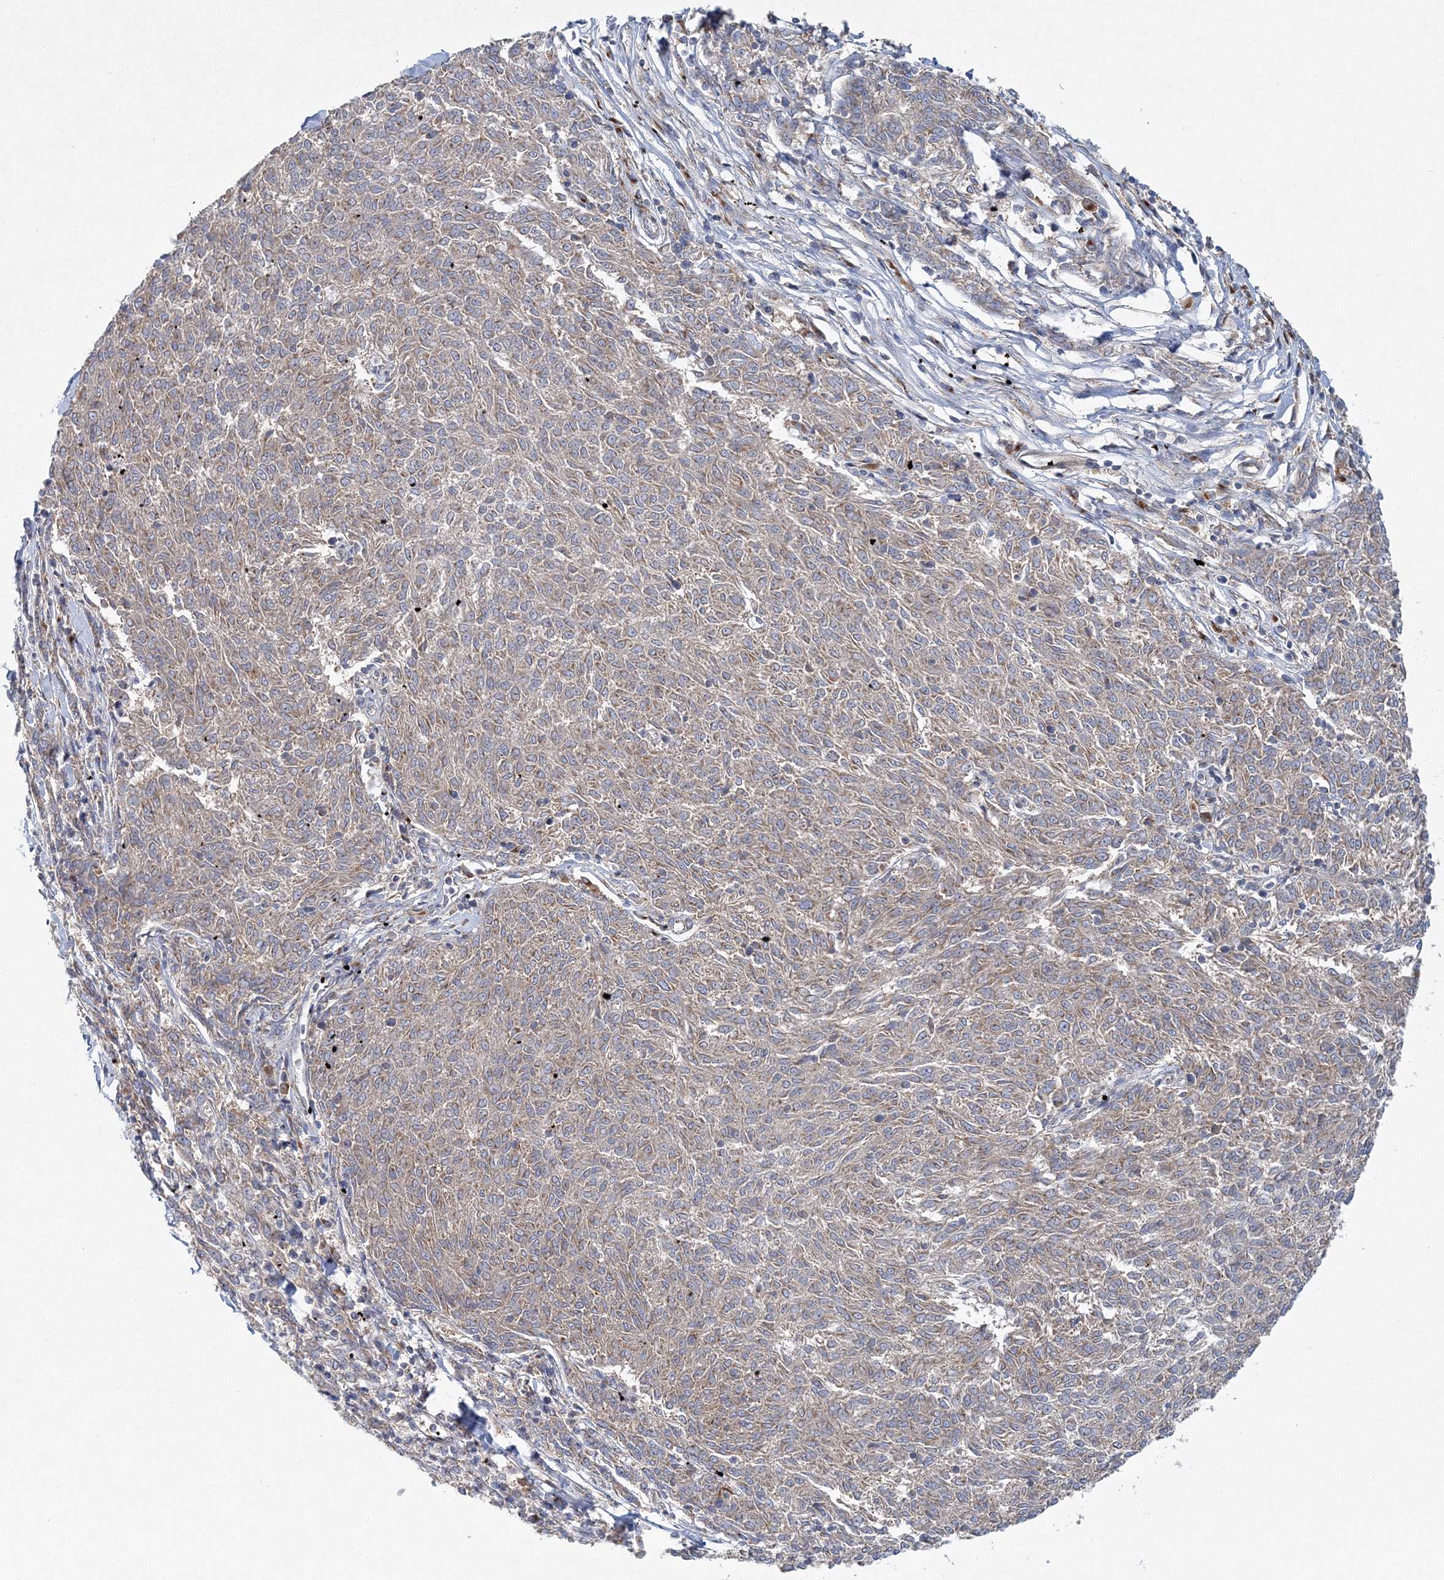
{"staining": {"intensity": "weak", "quantity": ">75%", "location": "cytoplasmic/membranous"}, "tissue": "melanoma", "cell_type": "Tumor cells", "image_type": "cancer", "snomed": [{"axis": "morphology", "description": "Malignant melanoma, NOS"}, {"axis": "topography", "description": "Skin"}], "caption": "Protein expression analysis of melanoma displays weak cytoplasmic/membranous staining in about >75% of tumor cells.", "gene": "SEC23IP", "patient": {"sex": "female", "age": 72}}